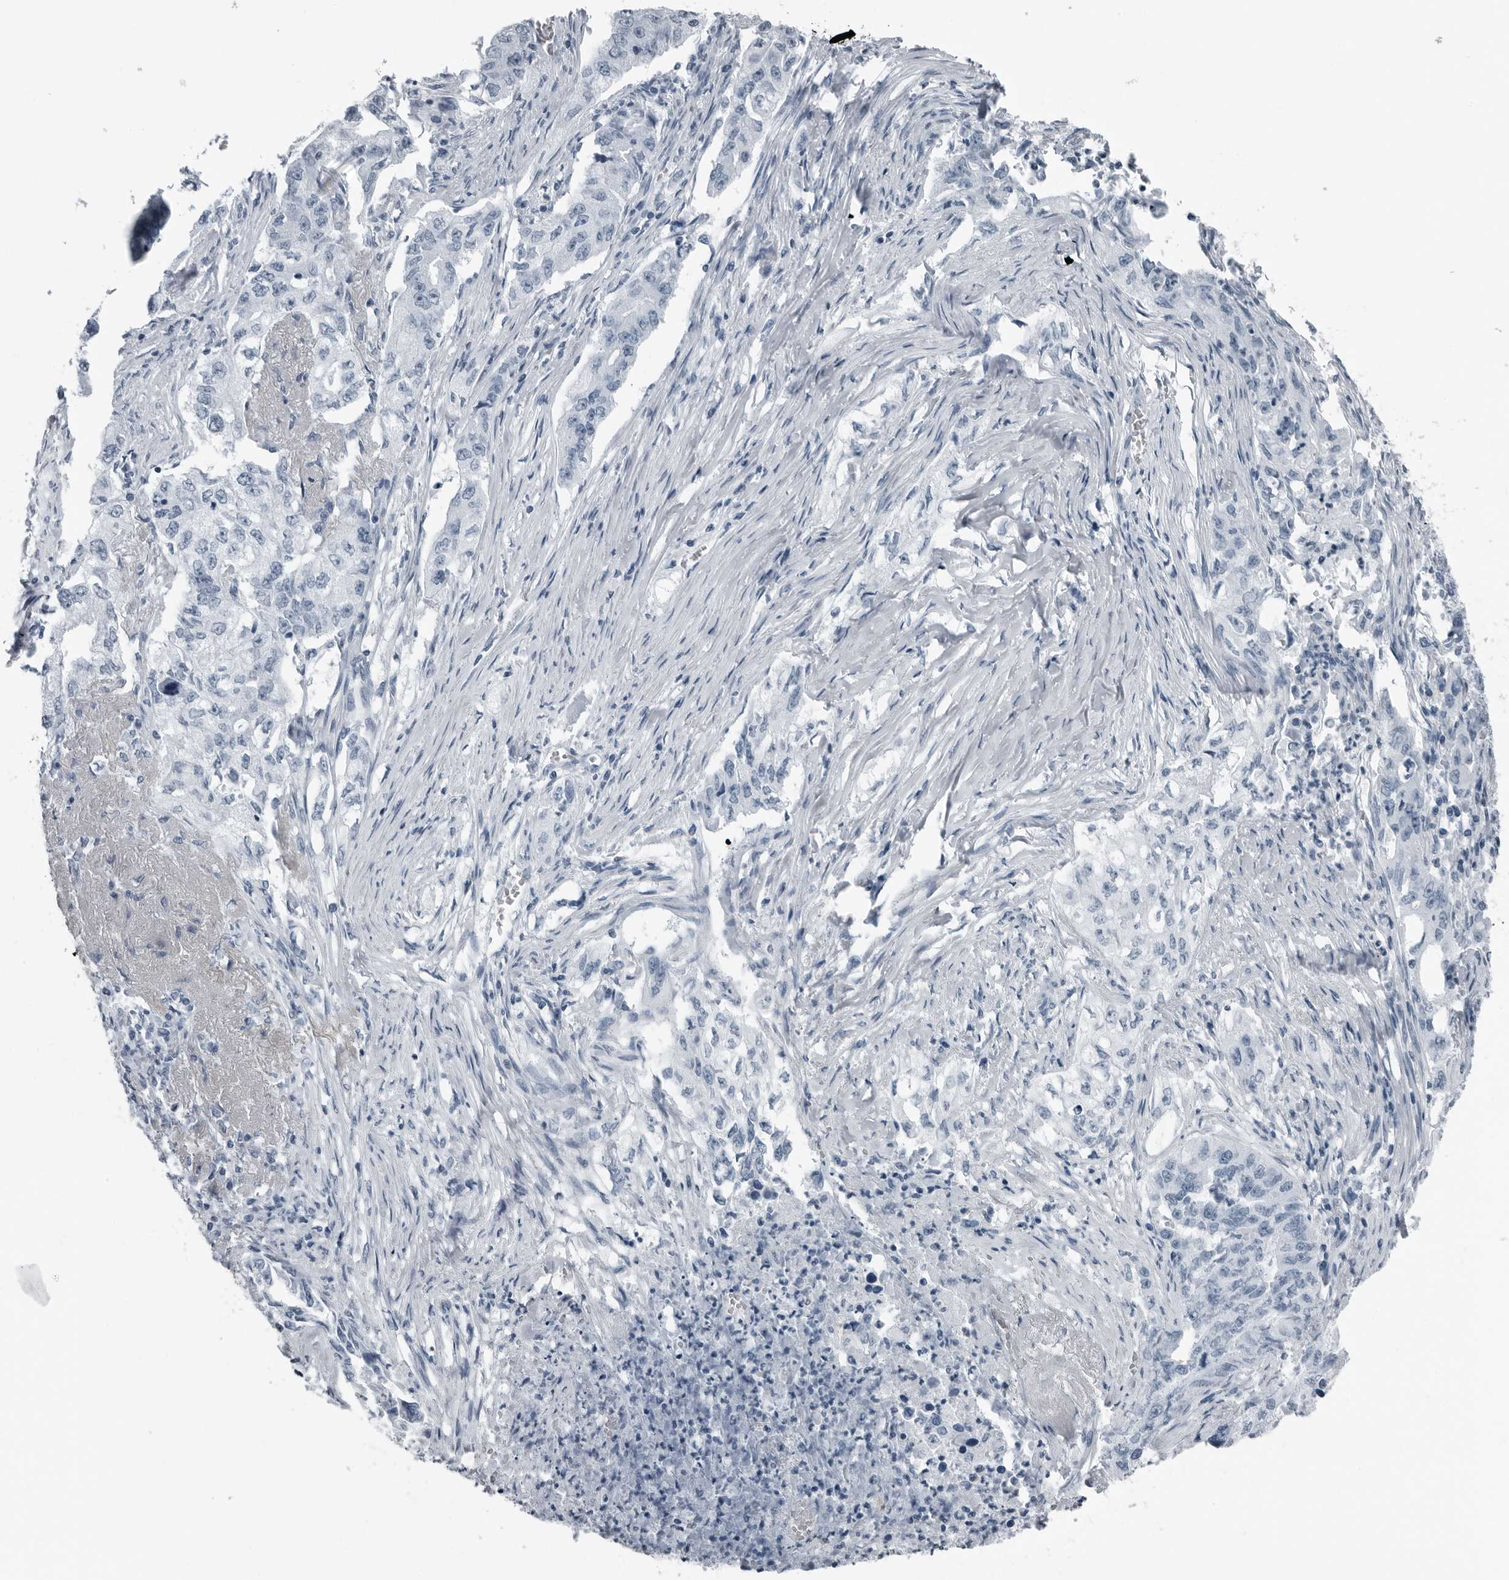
{"staining": {"intensity": "negative", "quantity": "none", "location": "none"}, "tissue": "lung cancer", "cell_type": "Tumor cells", "image_type": "cancer", "snomed": [{"axis": "morphology", "description": "Adenocarcinoma, NOS"}, {"axis": "topography", "description": "Lung"}], "caption": "This is an immunohistochemistry histopathology image of human adenocarcinoma (lung). There is no expression in tumor cells.", "gene": "PRSS1", "patient": {"sex": "female", "age": 51}}